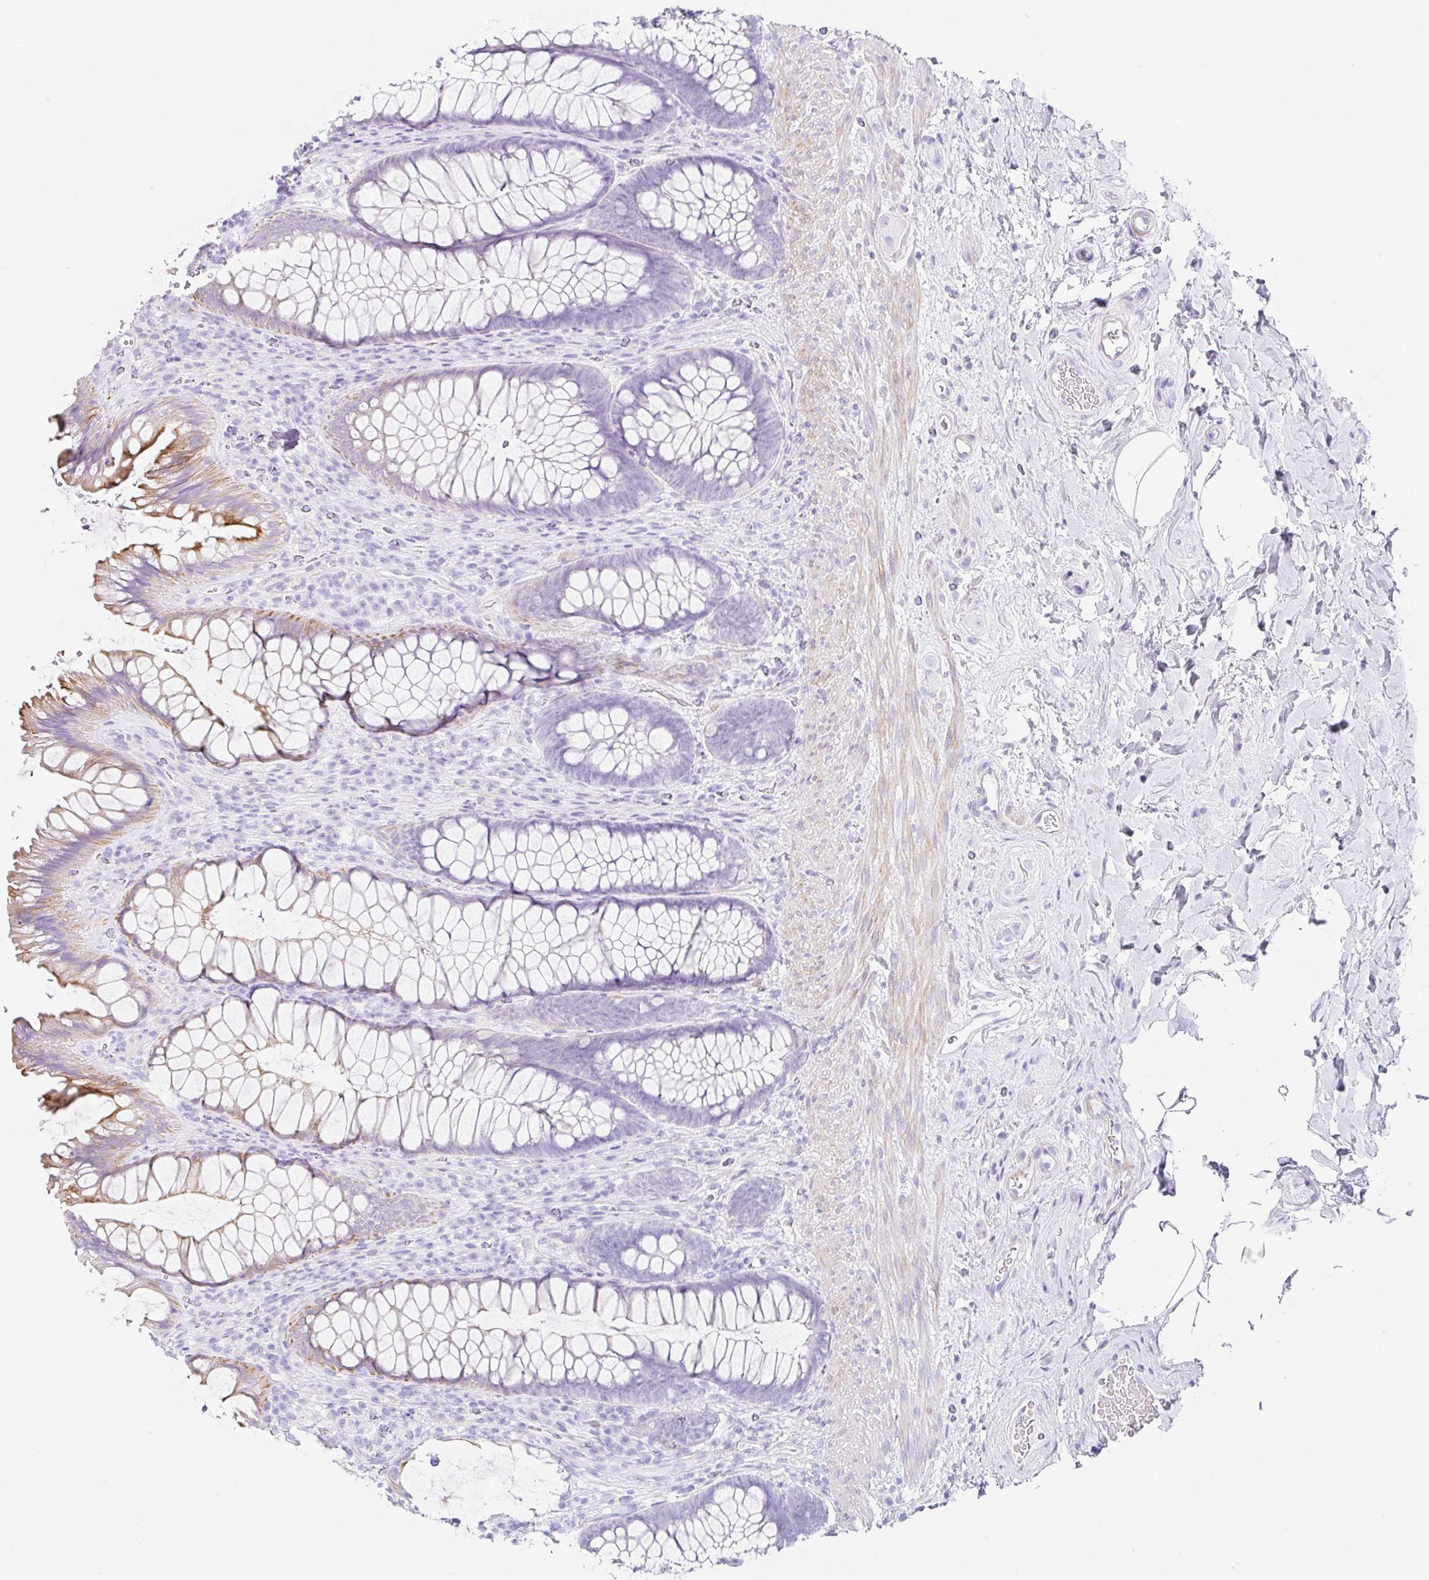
{"staining": {"intensity": "moderate", "quantity": "<25%", "location": "cytoplasmic/membranous"}, "tissue": "rectum", "cell_type": "Glandular cells", "image_type": "normal", "snomed": [{"axis": "morphology", "description": "Normal tissue, NOS"}, {"axis": "topography", "description": "Rectum"}], "caption": "DAB (3,3'-diaminobenzidine) immunohistochemical staining of unremarkable human rectum exhibits moderate cytoplasmic/membranous protein staining in approximately <25% of glandular cells. Nuclei are stained in blue.", "gene": "CLDND2", "patient": {"sex": "male", "age": 53}}